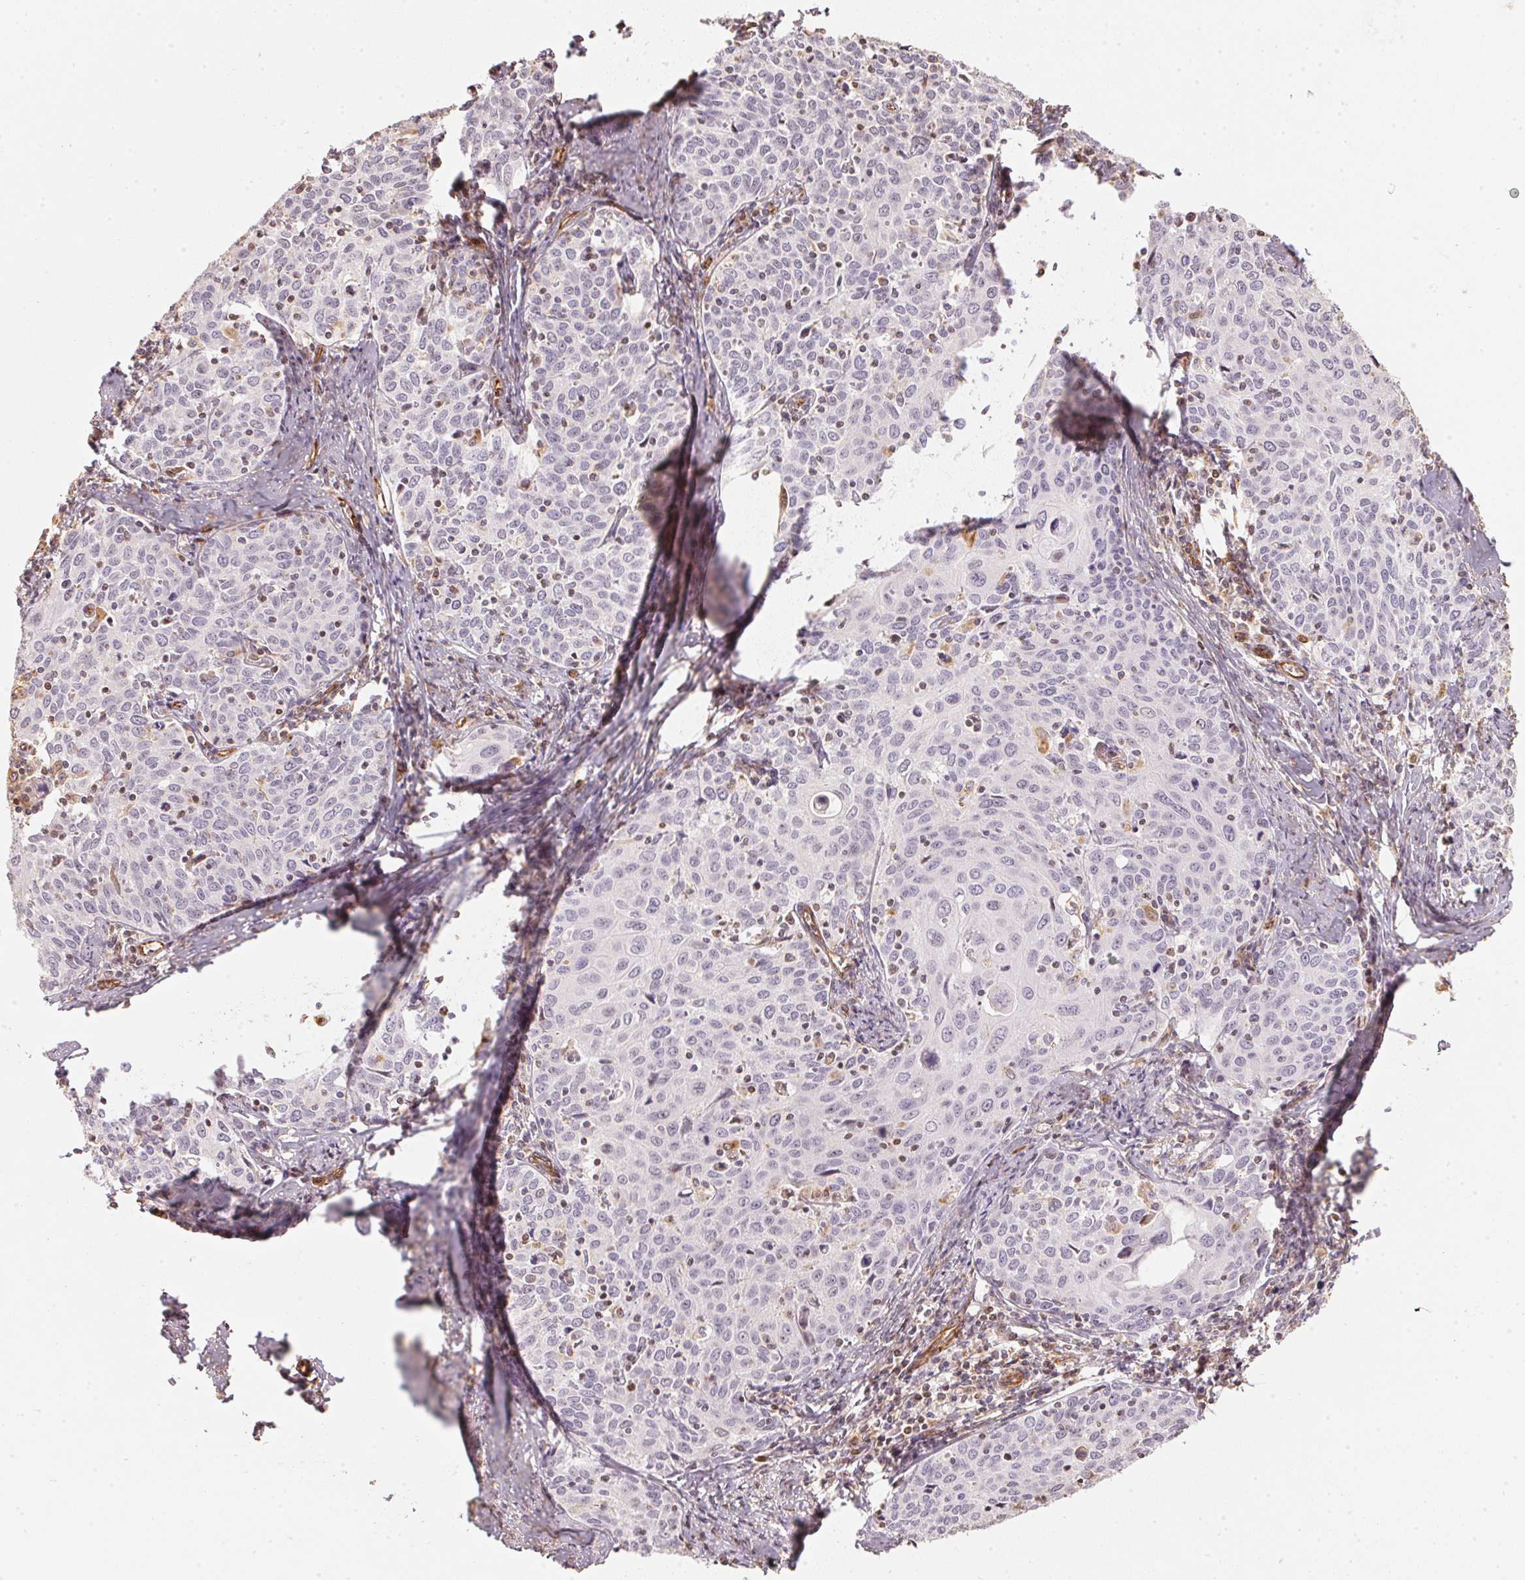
{"staining": {"intensity": "negative", "quantity": "none", "location": "none"}, "tissue": "cervical cancer", "cell_type": "Tumor cells", "image_type": "cancer", "snomed": [{"axis": "morphology", "description": "Squamous cell carcinoma, NOS"}, {"axis": "topography", "description": "Cervix"}], "caption": "Cervical cancer was stained to show a protein in brown. There is no significant expression in tumor cells. (Stains: DAB immunohistochemistry with hematoxylin counter stain, Microscopy: brightfield microscopy at high magnification).", "gene": "FOXR2", "patient": {"sex": "female", "age": 62}}